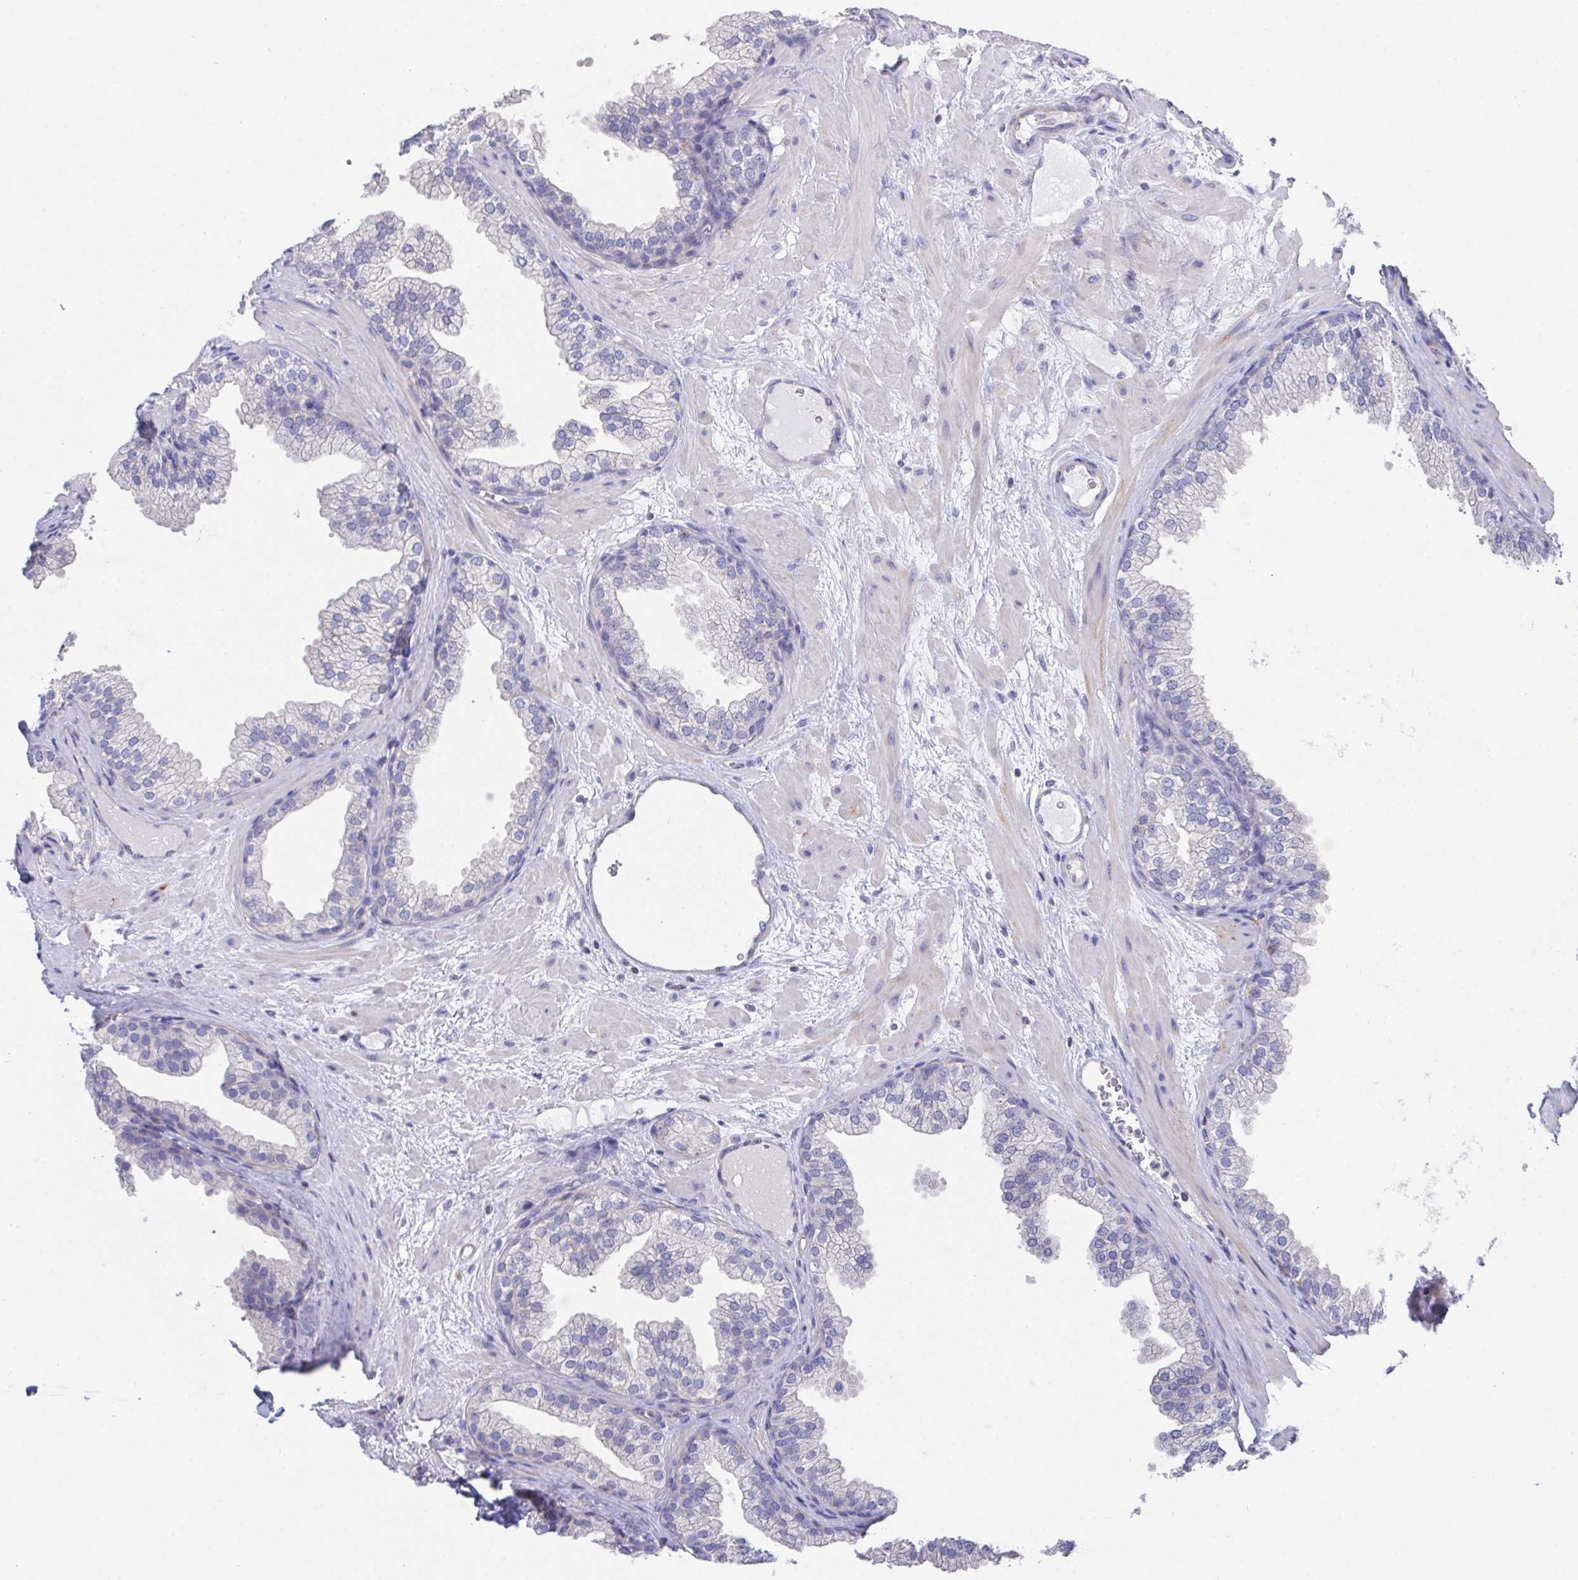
{"staining": {"intensity": "negative", "quantity": "none", "location": "none"}, "tissue": "prostate", "cell_type": "Glandular cells", "image_type": "normal", "snomed": [{"axis": "morphology", "description": "Normal tissue, NOS"}, {"axis": "topography", "description": "Prostate"}], "caption": "IHC micrograph of normal prostate: human prostate stained with DAB shows no significant protein positivity in glandular cells.", "gene": "PRG3", "patient": {"sex": "male", "age": 37}}